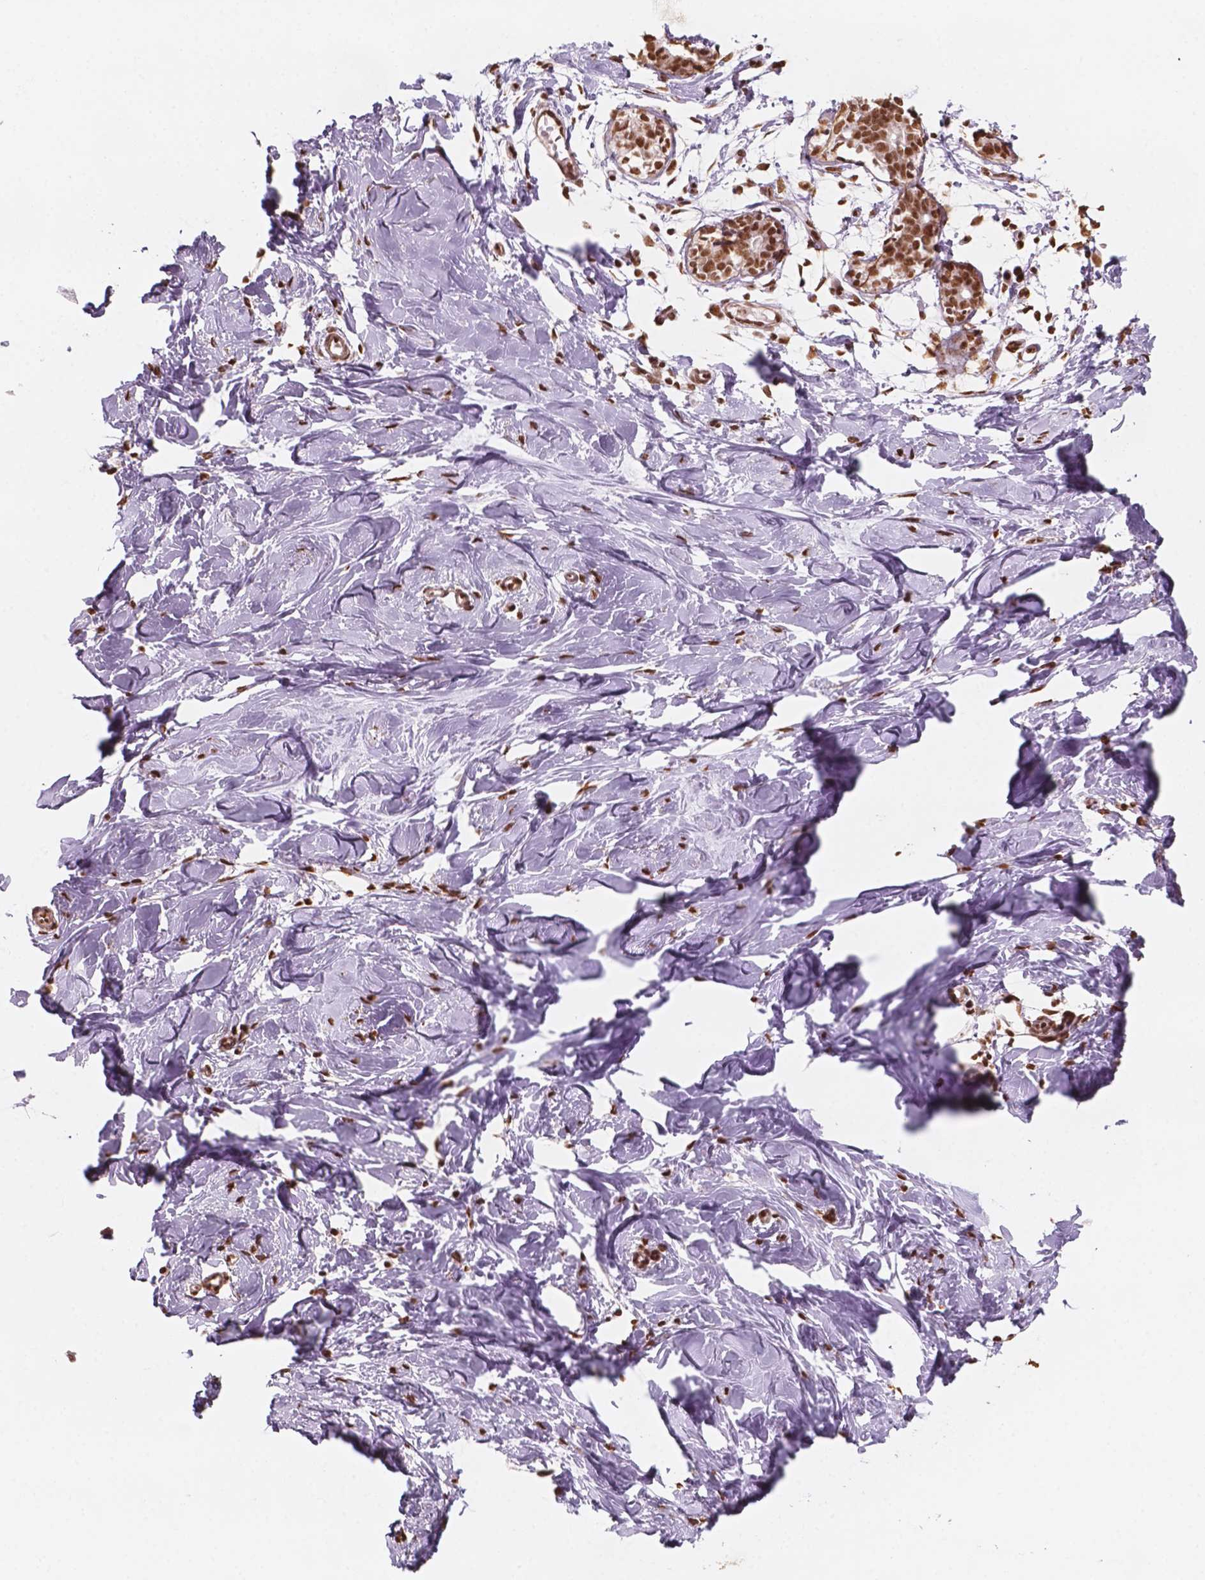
{"staining": {"intensity": "strong", "quantity": ">75%", "location": "nuclear"}, "tissue": "breast", "cell_type": "Adipocytes", "image_type": "normal", "snomed": [{"axis": "morphology", "description": "Normal tissue, NOS"}, {"axis": "topography", "description": "Breast"}], "caption": "This is a micrograph of immunohistochemistry (IHC) staining of normal breast, which shows strong positivity in the nuclear of adipocytes.", "gene": "GTF3C5", "patient": {"sex": "female", "age": 27}}